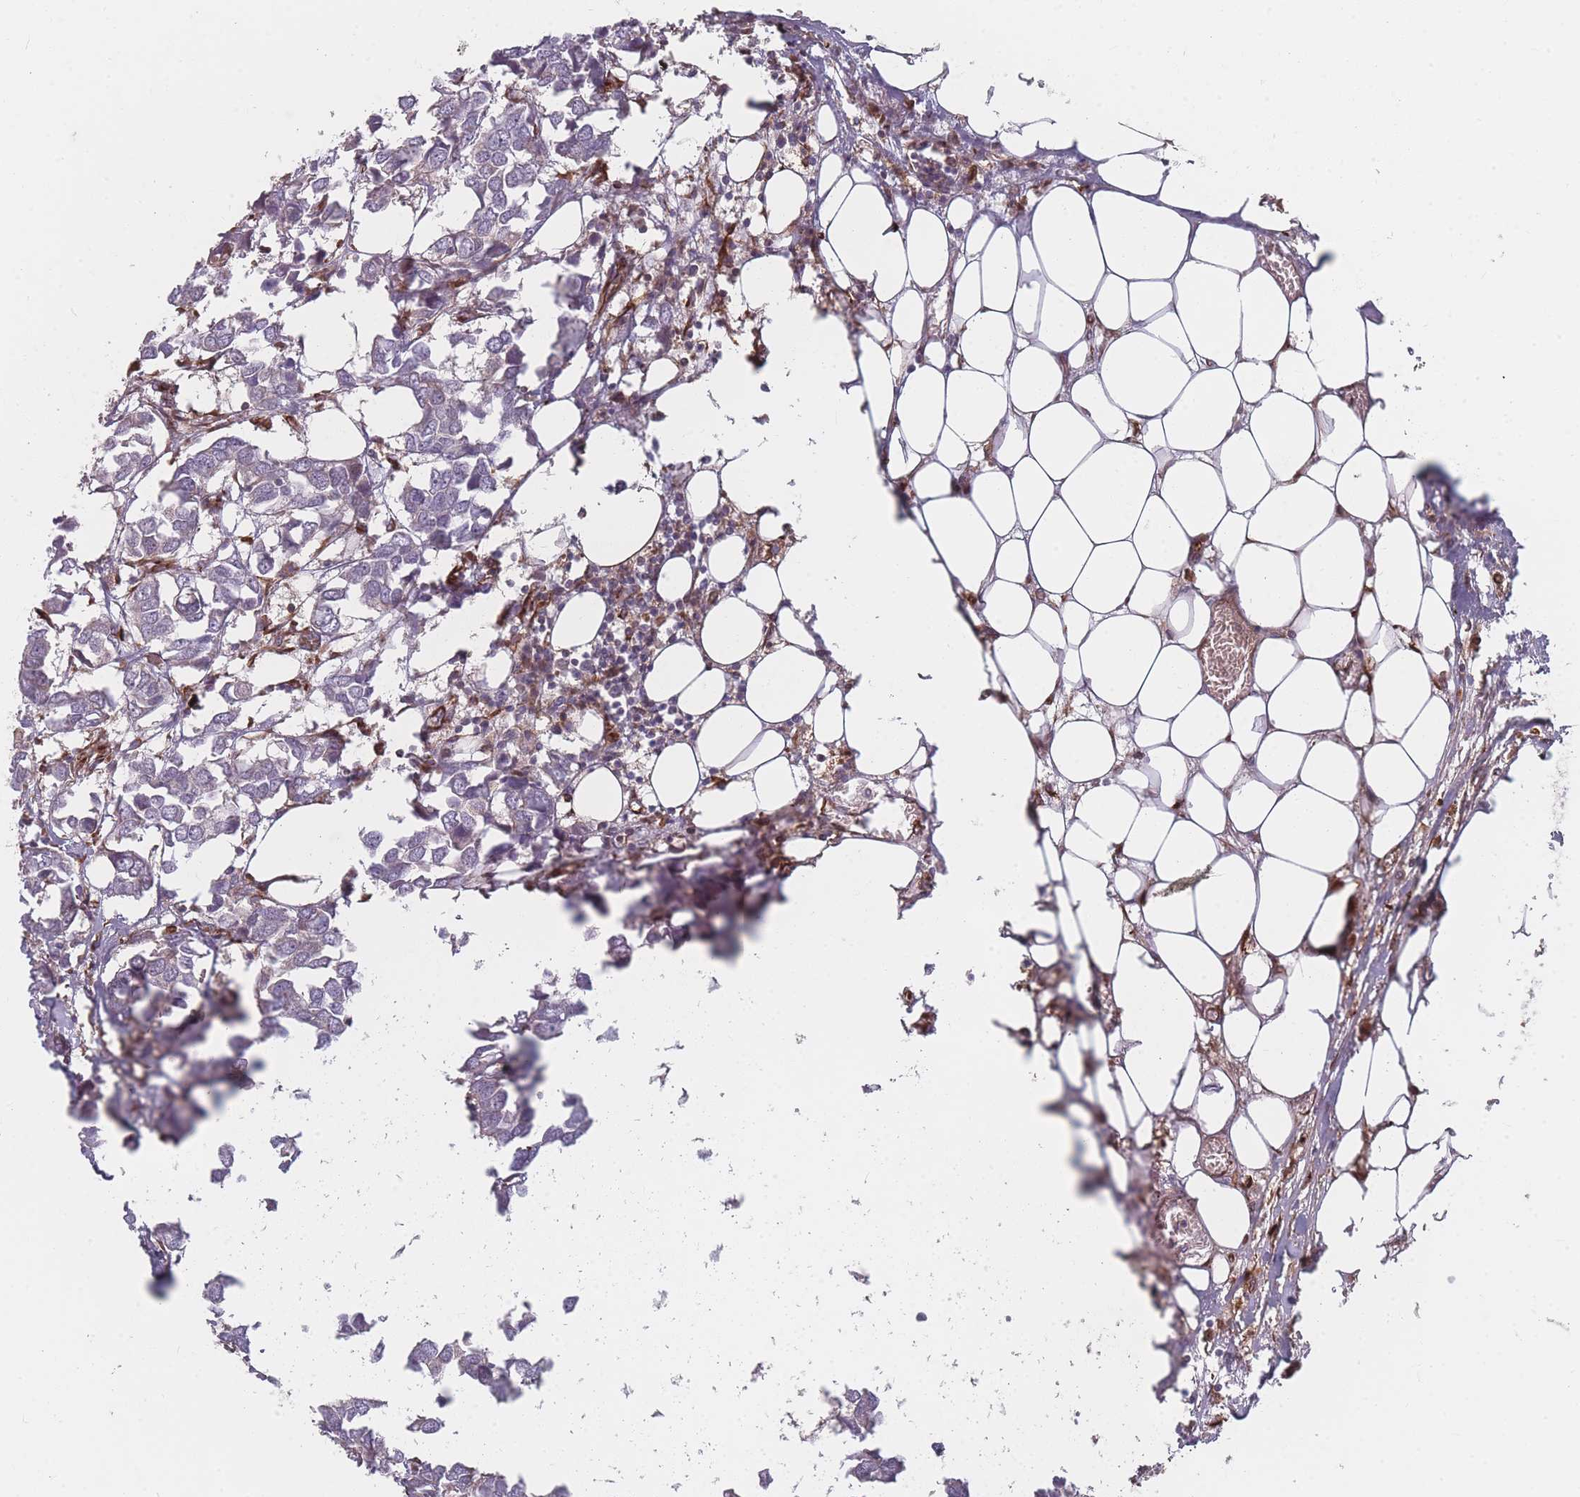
{"staining": {"intensity": "negative", "quantity": "none", "location": "none"}, "tissue": "breast cancer", "cell_type": "Tumor cells", "image_type": "cancer", "snomed": [{"axis": "morphology", "description": "Duct carcinoma"}, {"axis": "topography", "description": "Breast"}], "caption": "DAB (3,3'-diaminobenzidine) immunohistochemical staining of breast cancer exhibits no significant positivity in tumor cells. (DAB immunohistochemistry visualized using brightfield microscopy, high magnification).", "gene": "EEF1AKMT2", "patient": {"sex": "female", "age": 83}}